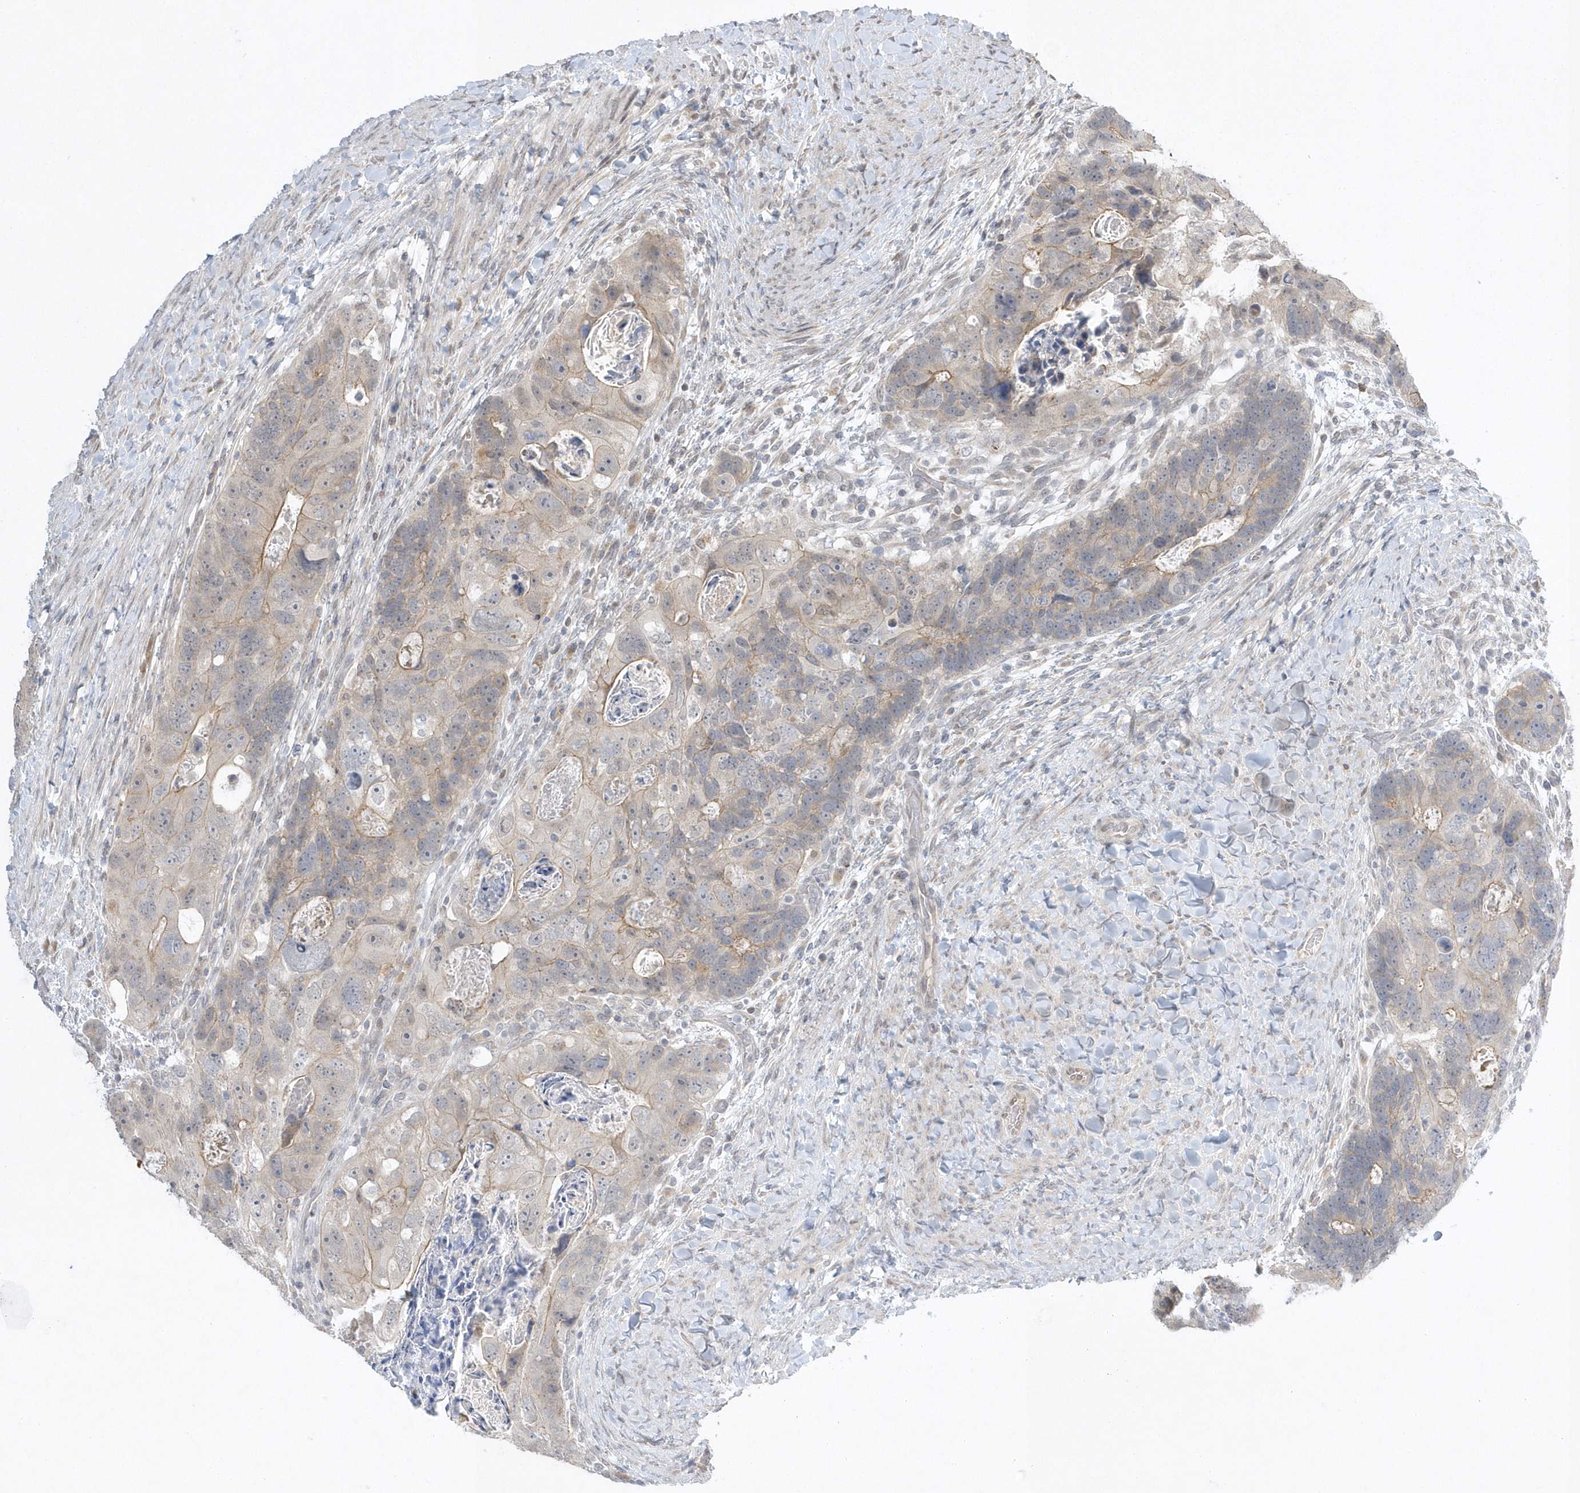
{"staining": {"intensity": "moderate", "quantity": "<25%", "location": "cytoplasmic/membranous"}, "tissue": "colorectal cancer", "cell_type": "Tumor cells", "image_type": "cancer", "snomed": [{"axis": "morphology", "description": "Adenocarcinoma, NOS"}, {"axis": "topography", "description": "Rectum"}], "caption": "Immunohistochemical staining of human adenocarcinoma (colorectal) displays moderate cytoplasmic/membranous protein positivity in approximately <25% of tumor cells.", "gene": "ZC3H12D", "patient": {"sex": "male", "age": 59}}